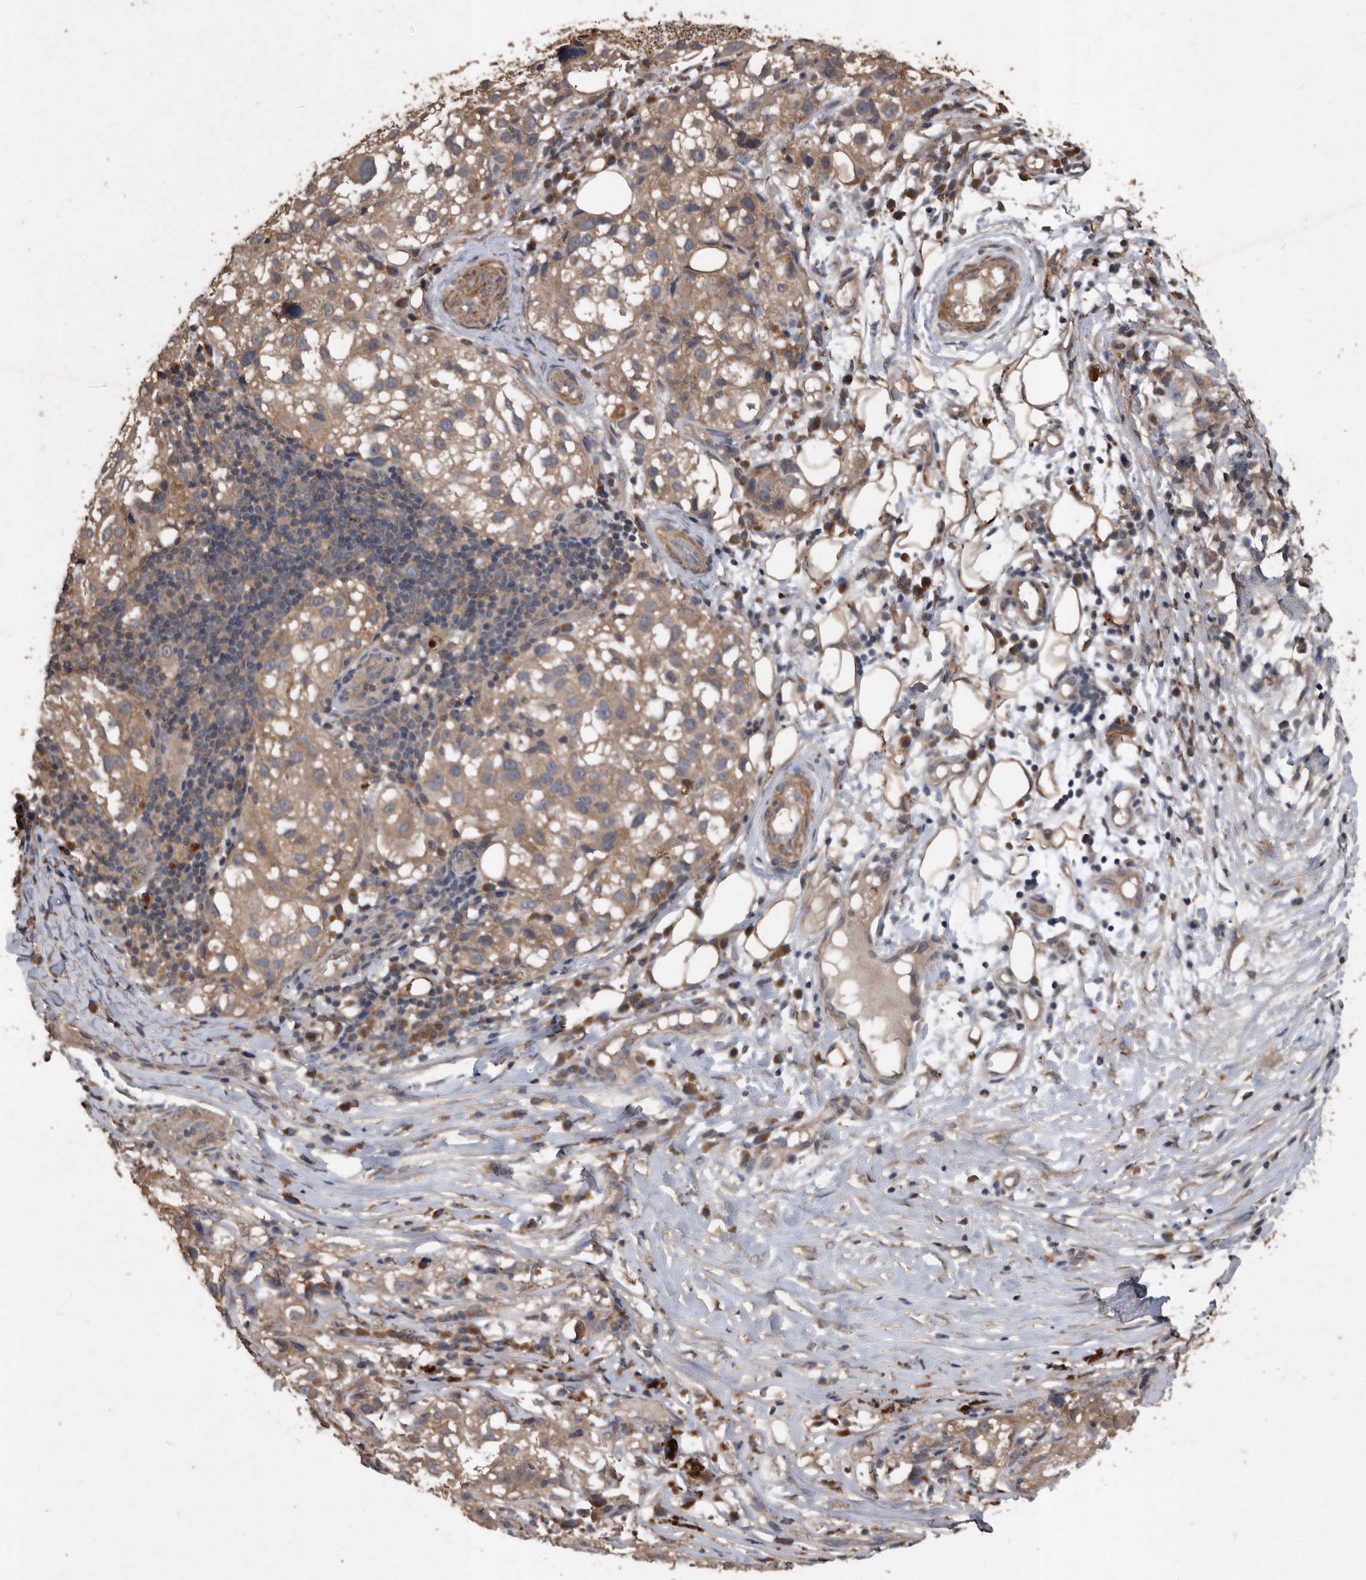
{"staining": {"intensity": "moderate", "quantity": ">75%", "location": "cytoplasmic/membranous"}, "tissue": "melanoma", "cell_type": "Tumor cells", "image_type": "cancer", "snomed": [{"axis": "morphology", "description": "Necrosis, NOS"}, {"axis": "morphology", "description": "Malignant melanoma, NOS"}, {"axis": "topography", "description": "Skin"}], "caption": "This histopathology image demonstrates malignant melanoma stained with immunohistochemistry (IHC) to label a protein in brown. The cytoplasmic/membranous of tumor cells show moderate positivity for the protein. Nuclei are counter-stained blue.", "gene": "NRBP1", "patient": {"sex": "female", "age": 87}}